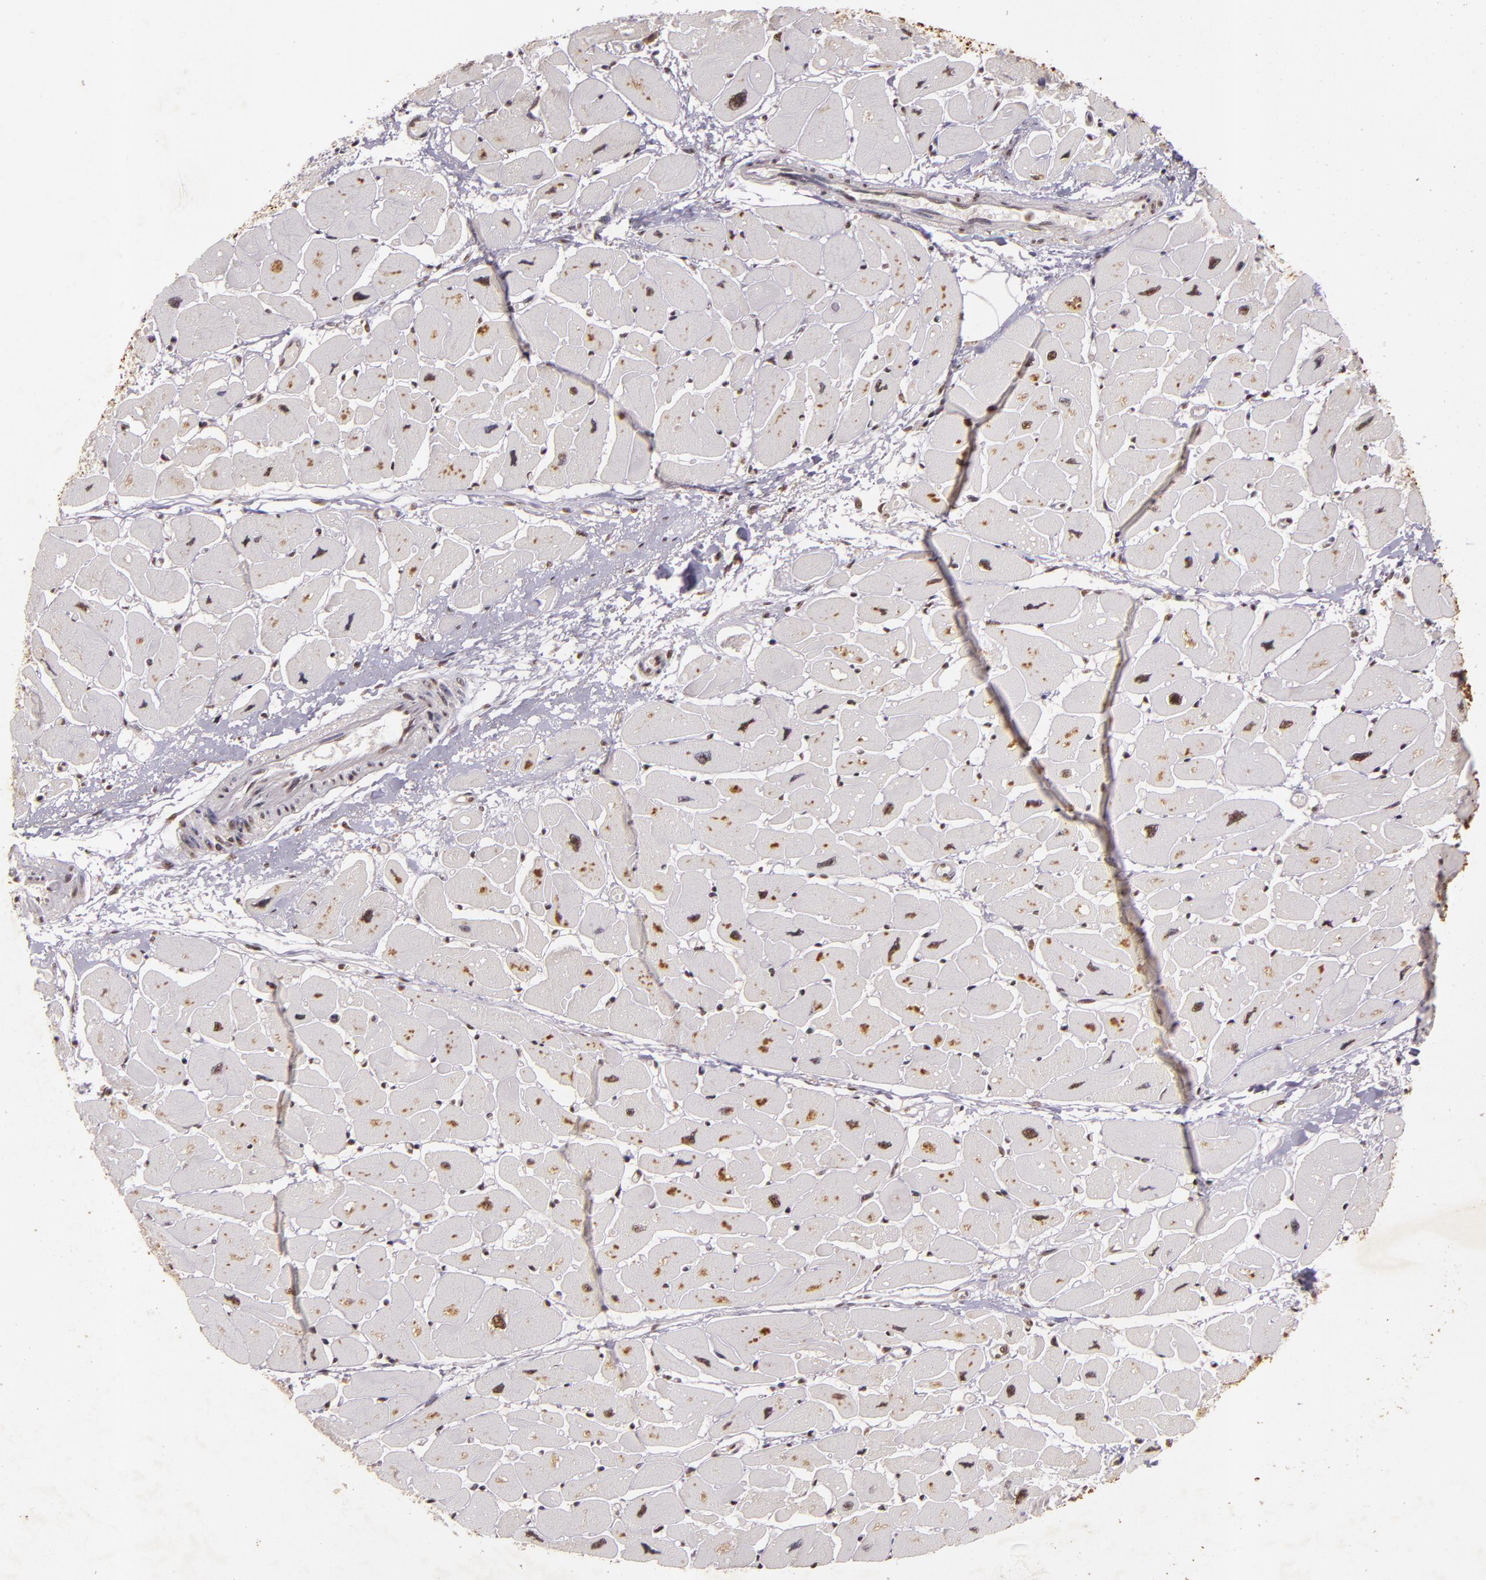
{"staining": {"intensity": "moderate", "quantity": ">75%", "location": "nuclear"}, "tissue": "heart muscle", "cell_type": "Cardiomyocytes", "image_type": "normal", "snomed": [{"axis": "morphology", "description": "Normal tissue, NOS"}, {"axis": "topography", "description": "Heart"}], "caption": "A photomicrograph showing moderate nuclear staining in approximately >75% of cardiomyocytes in benign heart muscle, as visualized by brown immunohistochemical staining.", "gene": "CBX3", "patient": {"sex": "female", "age": 54}}